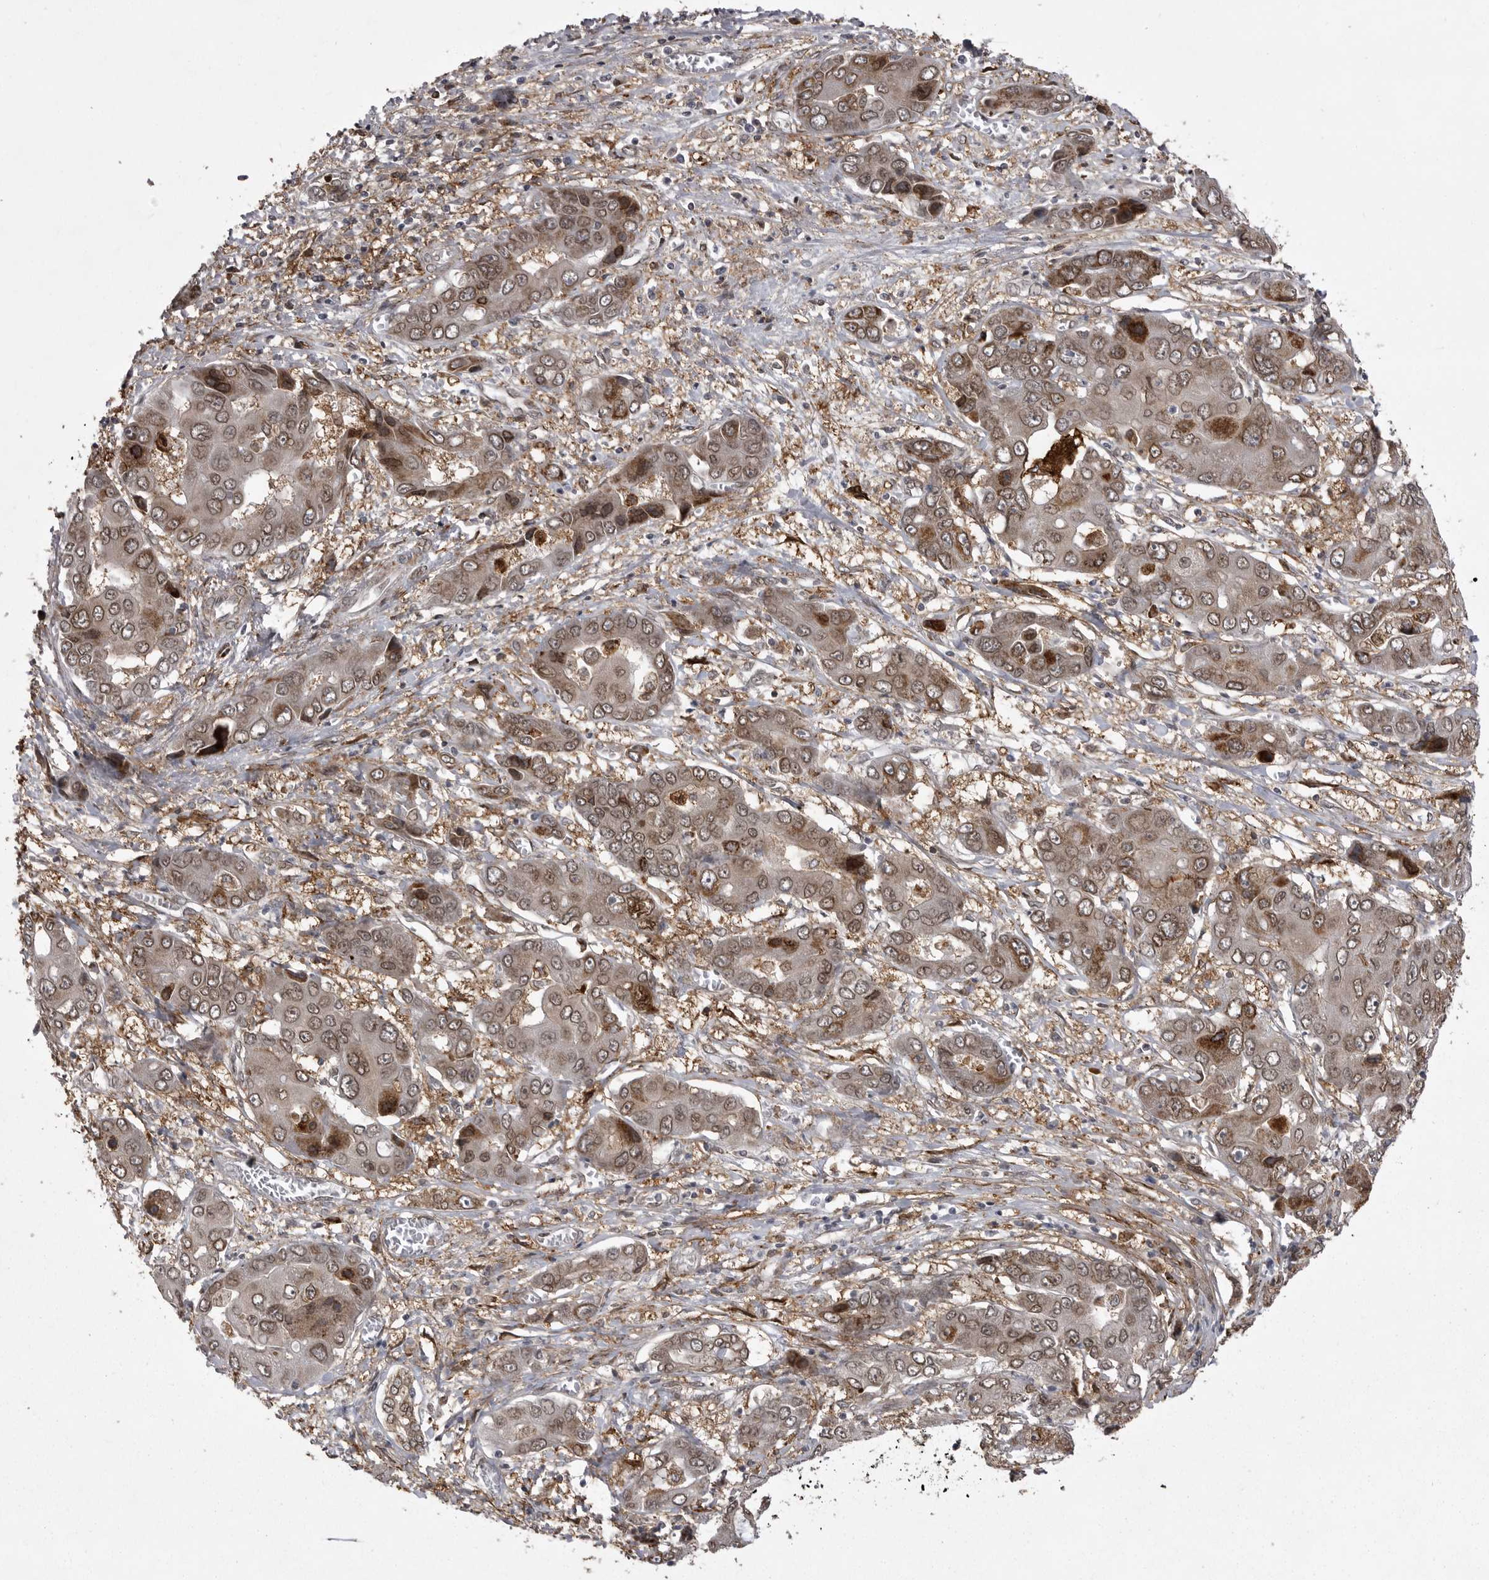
{"staining": {"intensity": "moderate", "quantity": ">75%", "location": "cytoplasmic/membranous,nuclear"}, "tissue": "liver cancer", "cell_type": "Tumor cells", "image_type": "cancer", "snomed": [{"axis": "morphology", "description": "Cholangiocarcinoma"}, {"axis": "topography", "description": "Liver"}], "caption": "Immunohistochemical staining of human cholangiocarcinoma (liver) exhibits moderate cytoplasmic/membranous and nuclear protein positivity in approximately >75% of tumor cells.", "gene": "ABL1", "patient": {"sex": "male", "age": 67}}